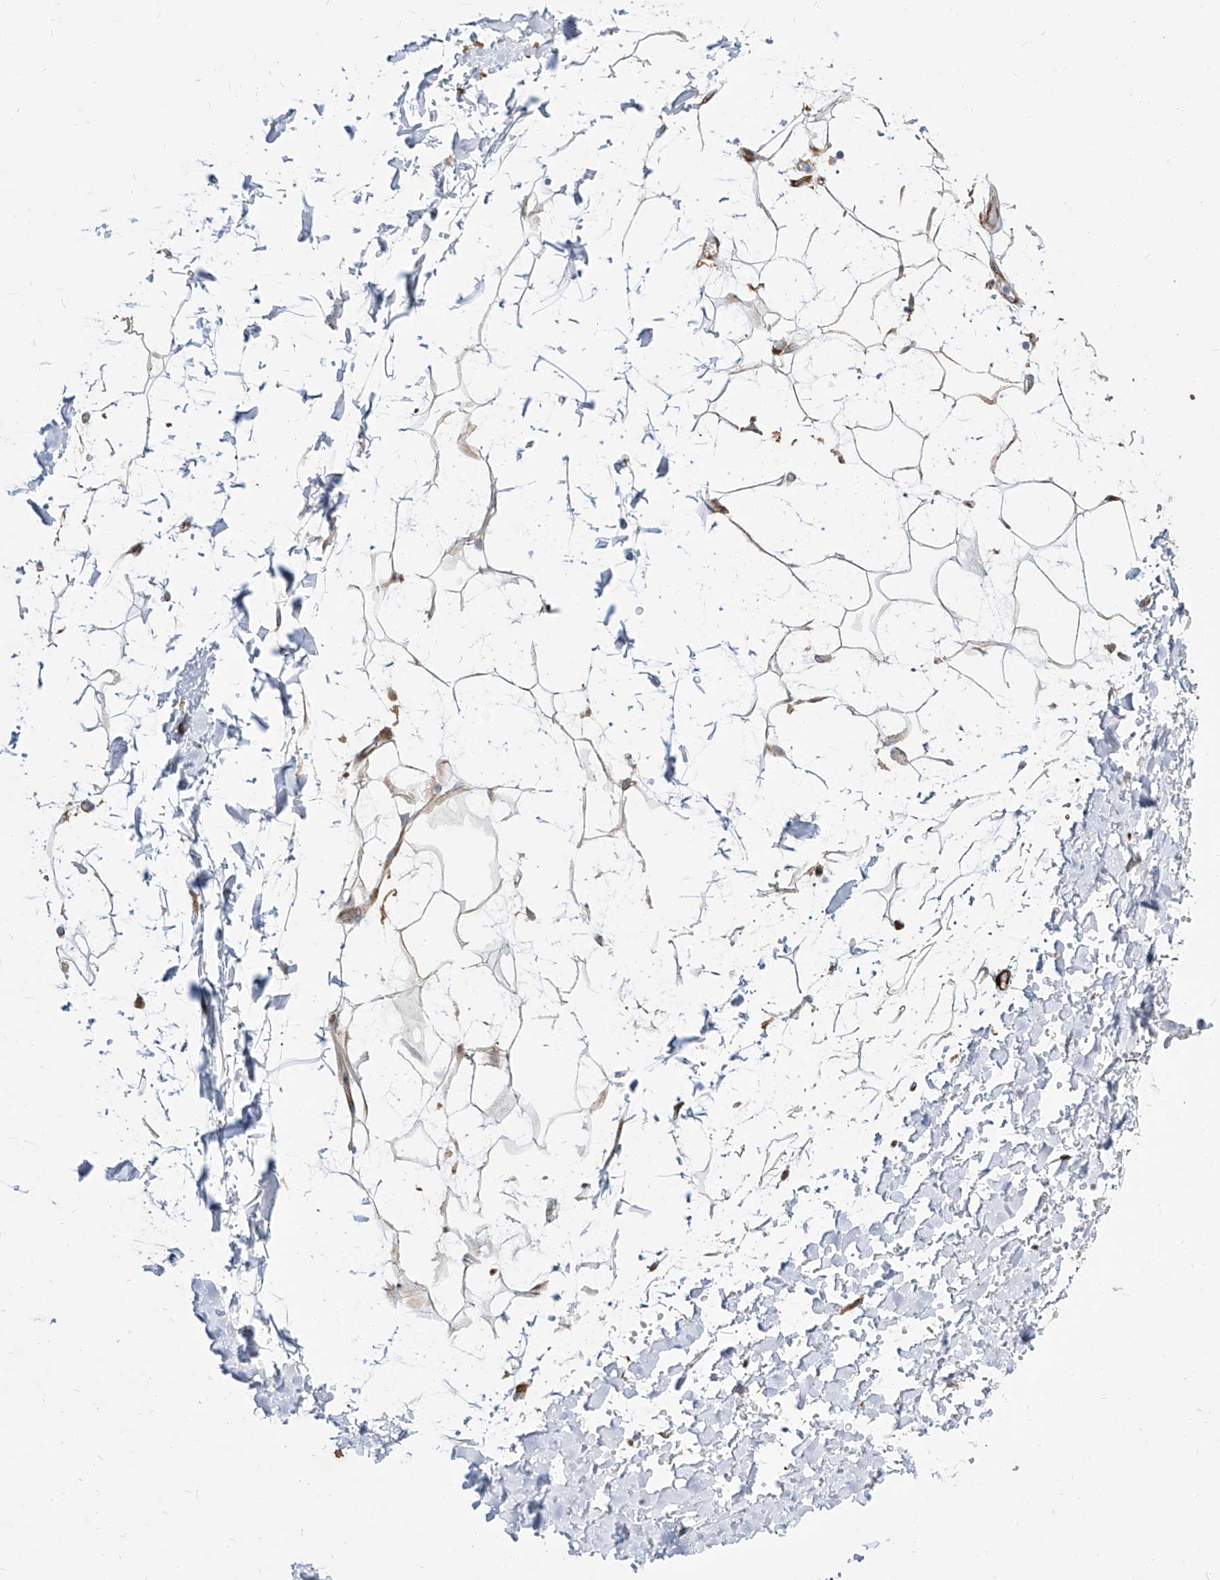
{"staining": {"intensity": "weak", "quantity": ">75%", "location": "cytoplasmic/membranous"}, "tissue": "adipose tissue", "cell_type": "Adipocytes", "image_type": "normal", "snomed": [{"axis": "morphology", "description": "Normal tissue, NOS"}, {"axis": "topography", "description": "Soft tissue"}], "caption": "Immunohistochemical staining of normal human adipose tissue reveals low levels of weak cytoplasmic/membranous expression in approximately >75% of adipocytes.", "gene": "KYNU", "patient": {"sex": "male", "age": 72}}